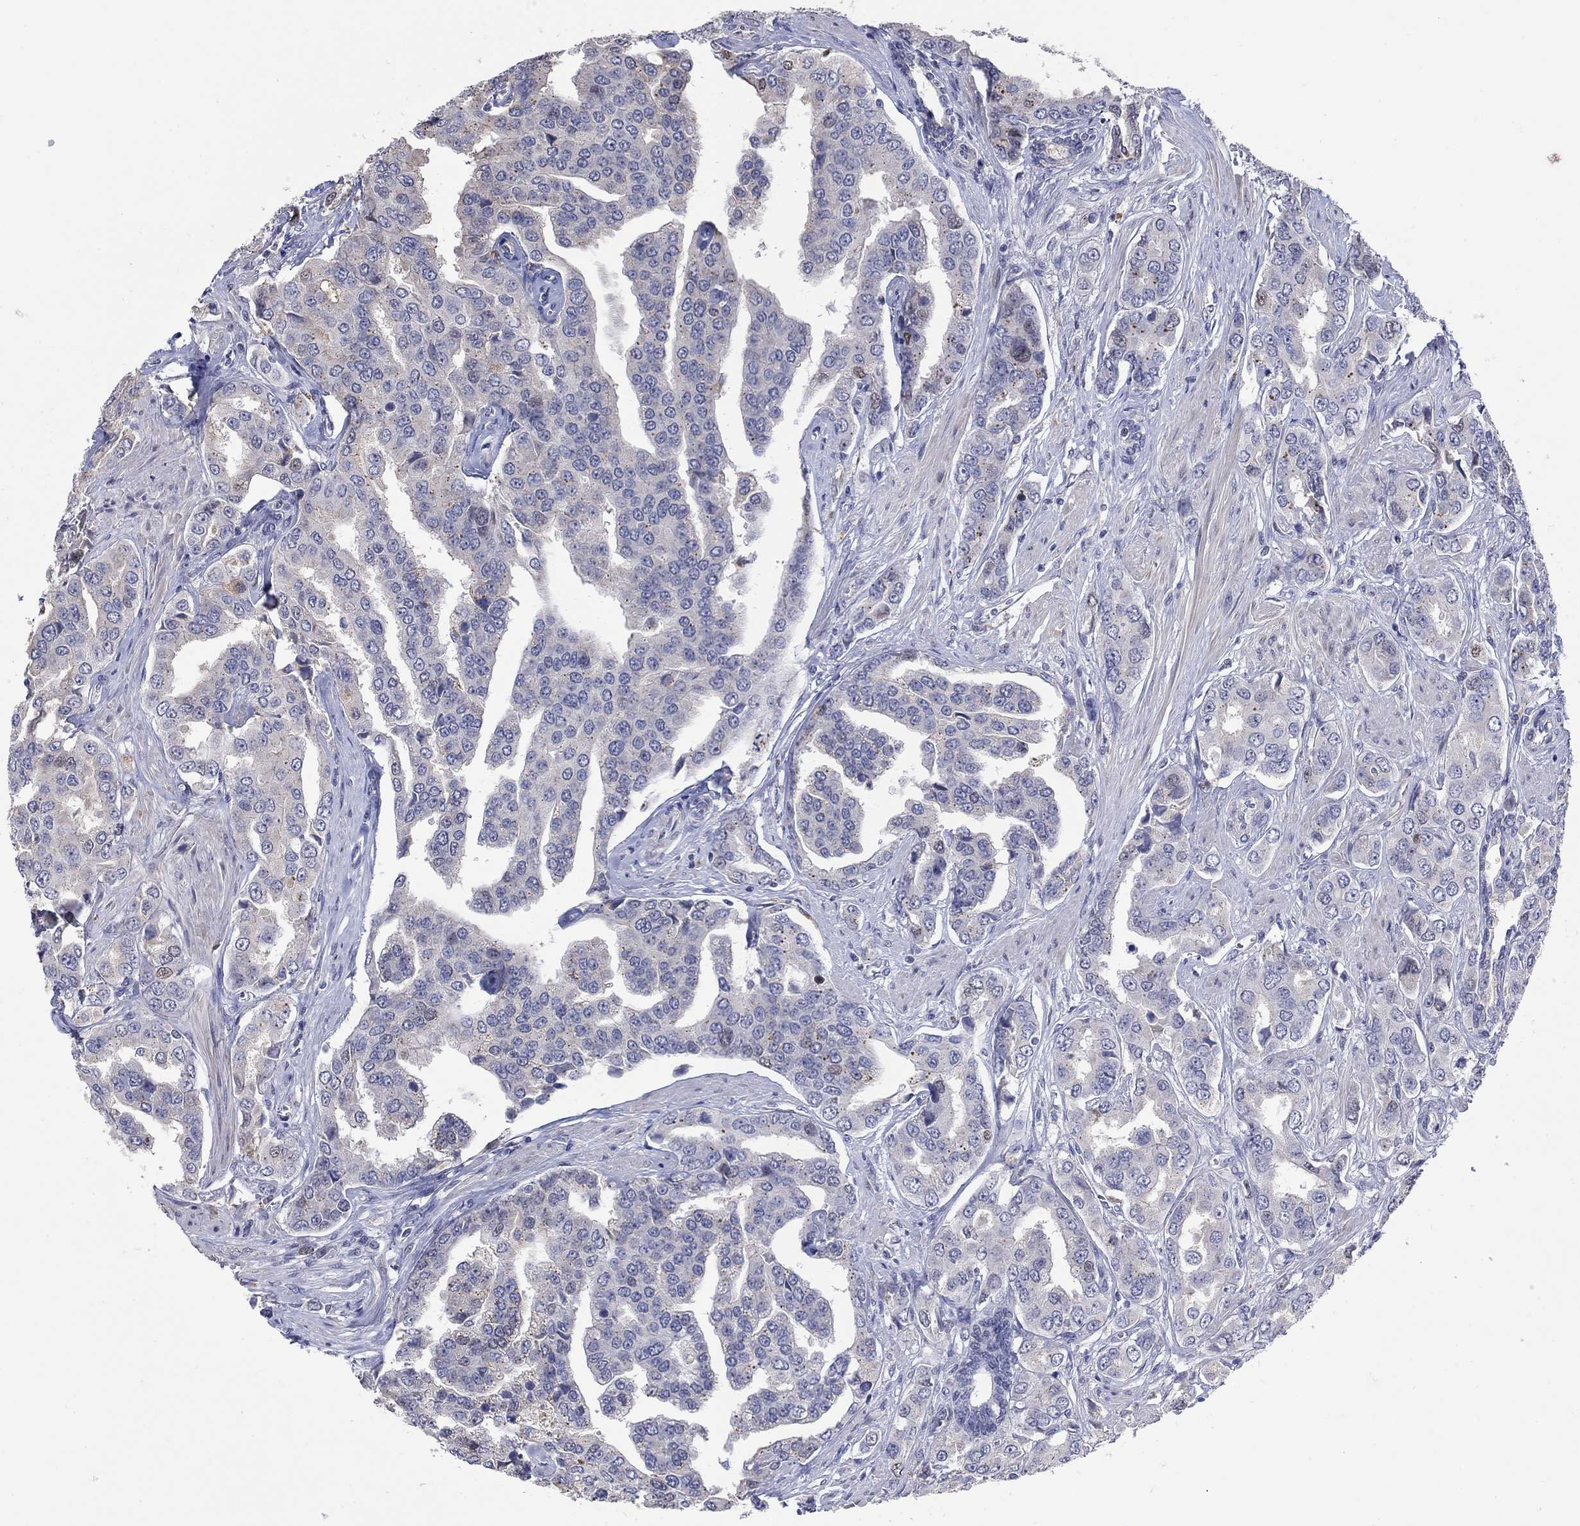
{"staining": {"intensity": "negative", "quantity": "none", "location": "none"}, "tissue": "prostate cancer", "cell_type": "Tumor cells", "image_type": "cancer", "snomed": [{"axis": "morphology", "description": "Adenocarcinoma, NOS"}, {"axis": "topography", "description": "Prostate and seminal vesicle, NOS"}, {"axis": "topography", "description": "Prostate"}], "caption": "Tumor cells are negative for brown protein staining in adenocarcinoma (prostate). (DAB immunohistochemistry (IHC), high magnification).", "gene": "CETN1", "patient": {"sex": "male", "age": 69}}